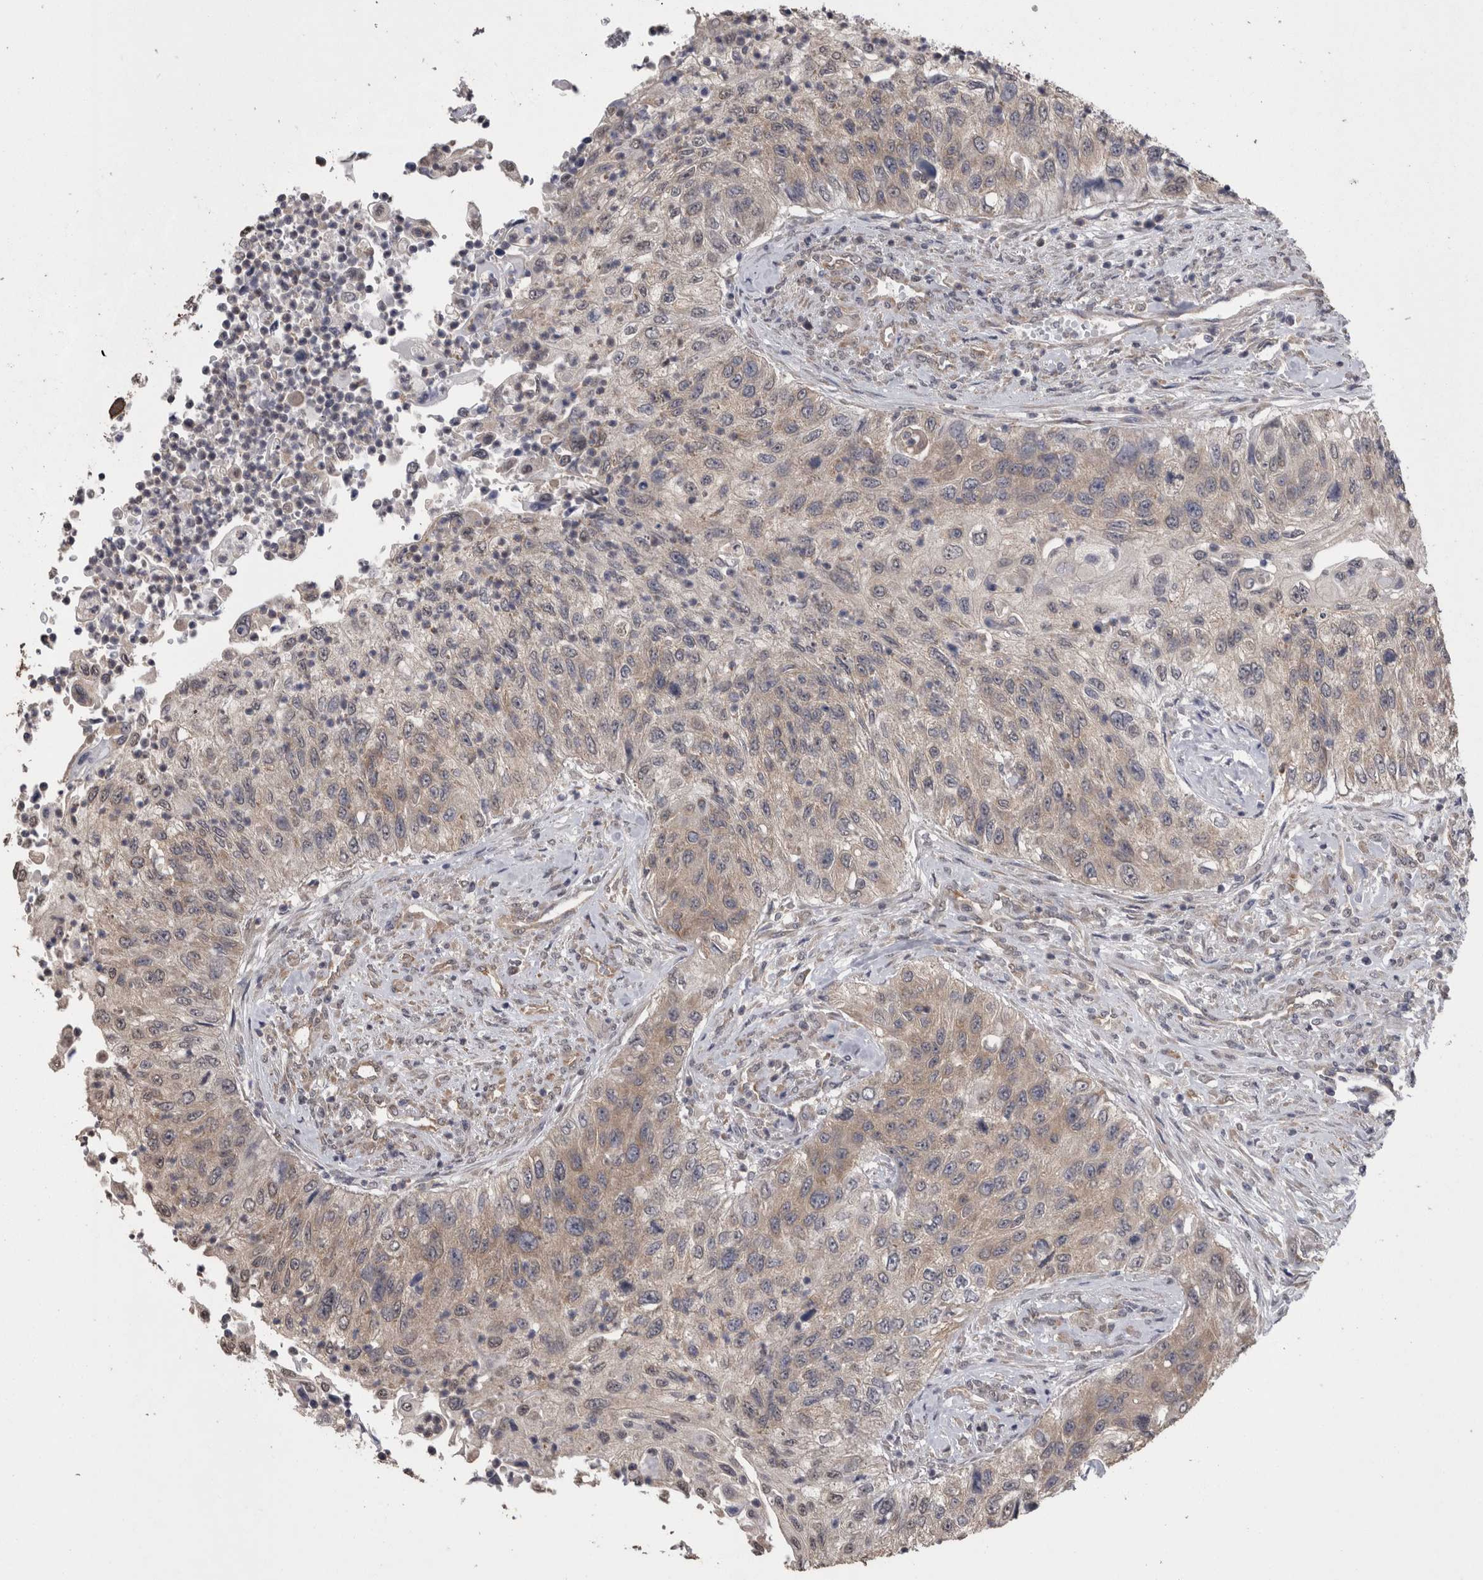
{"staining": {"intensity": "weak", "quantity": "25%-75%", "location": "cytoplasmic/membranous"}, "tissue": "urothelial cancer", "cell_type": "Tumor cells", "image_type": "cancer", "snomed": [{"axis": "morphology", "description": "Urothelial carcinoma, High grade"}, {"axis": "topography", "description": "Urinary bladder"}], "caption": "The photomicrograph displays a brown stain indicating the presence of a protein in the cytoplasmic/membranous of tumor cells in urothelial cancer.", "gene": "DDX6", "patient": {"sex": "female", "age": 60}}